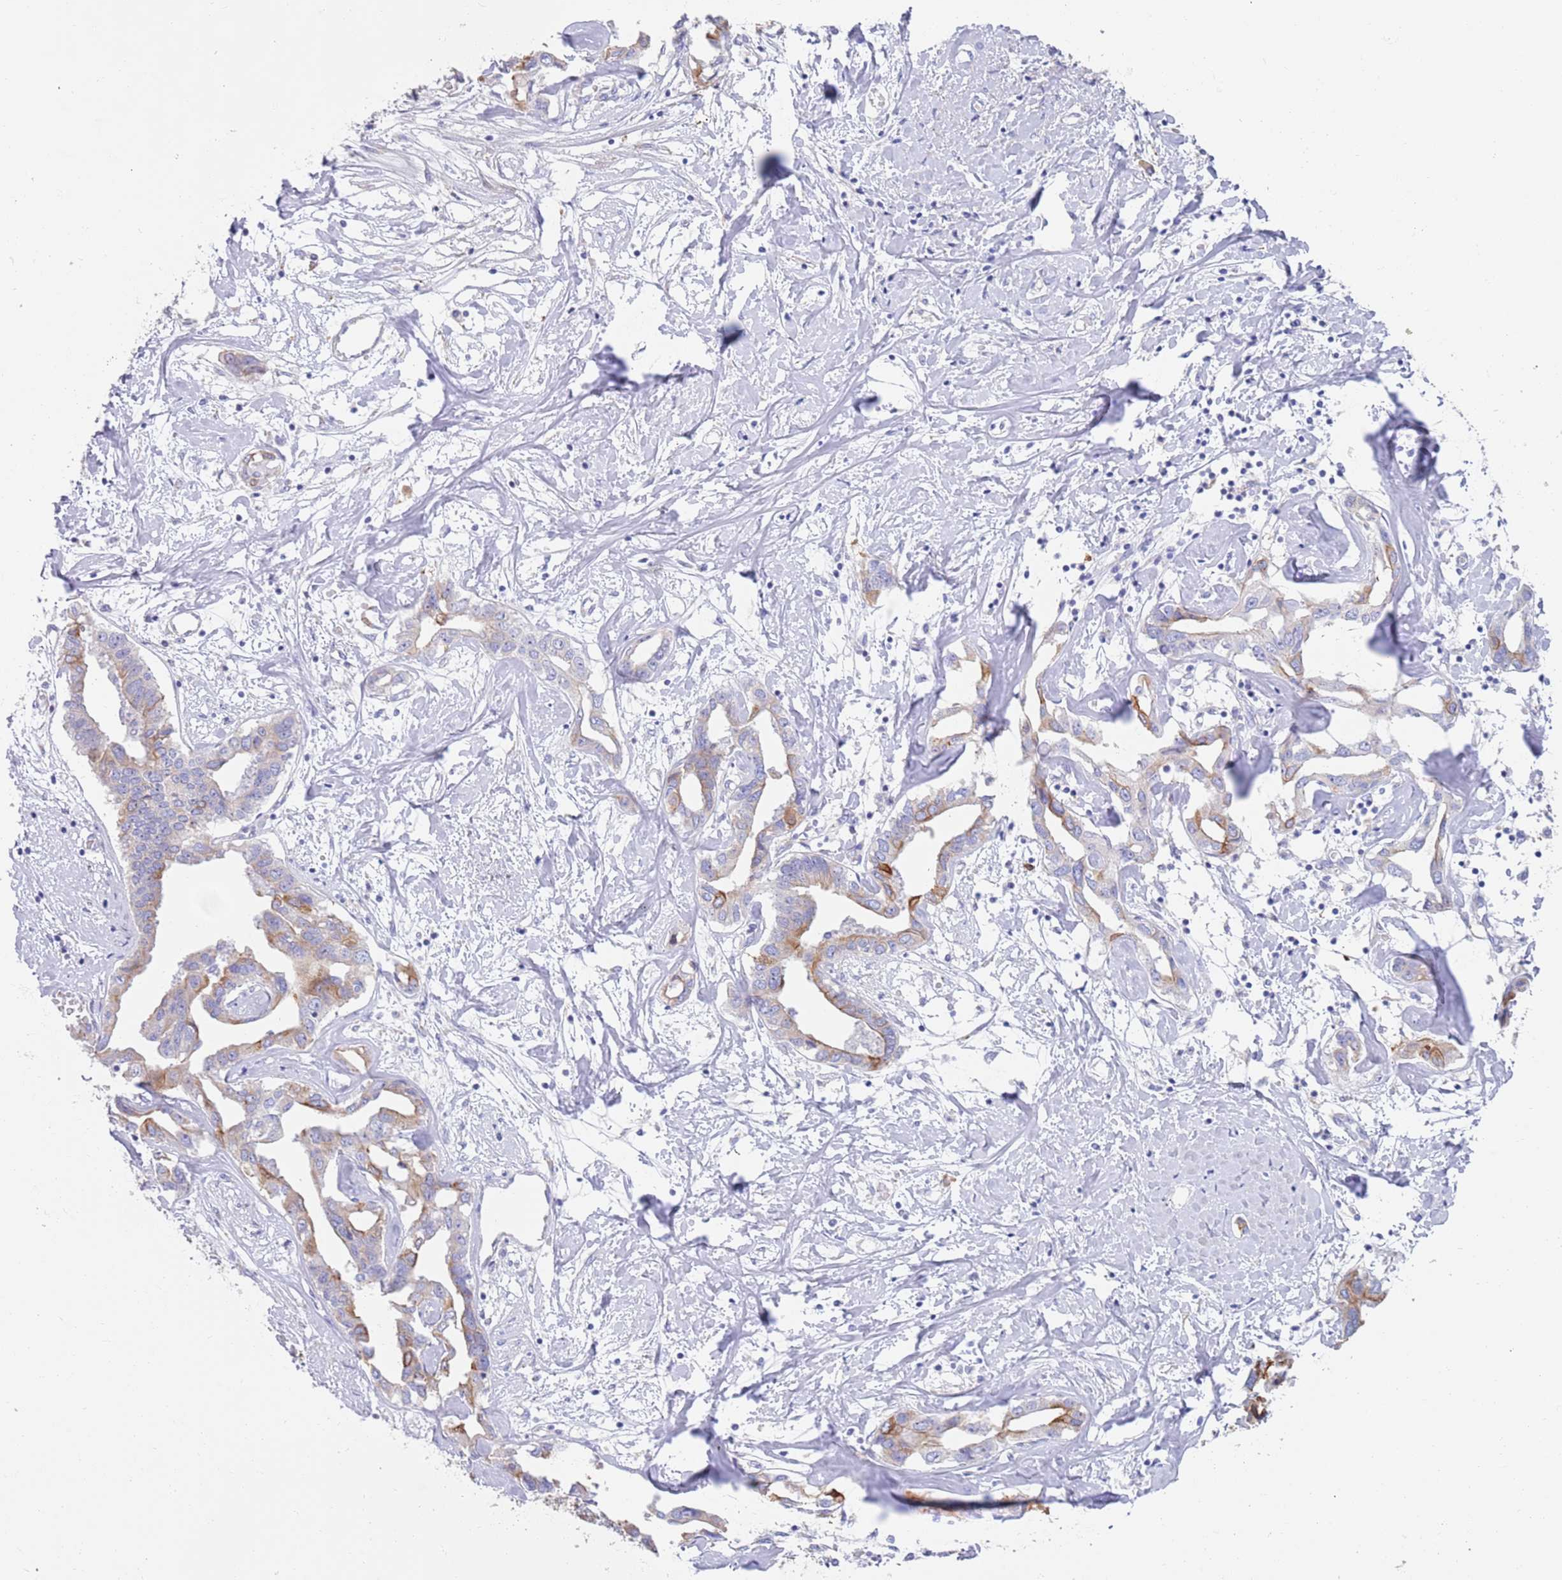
{"staining": {"intensity": "moderate", "quantity": "<25%", "location": "cytoplasmic/membranous"}, "tissue": "liver cancer", "cell_type": "Tumor cells", "image_type": "cancer", "snomed": [{"axis": "morphology", "description": "Cholangiocarcinoma"}, {"axis": "topography", "description": "Liver"}], "caption": "Brown immunohistochemical staining in human liver cancer displays moderate cytoplasmic/membranous expression in about <25% of tumor cells.", "gene": "CCDC149", "patient": {"sex": "male", "age": 59}}